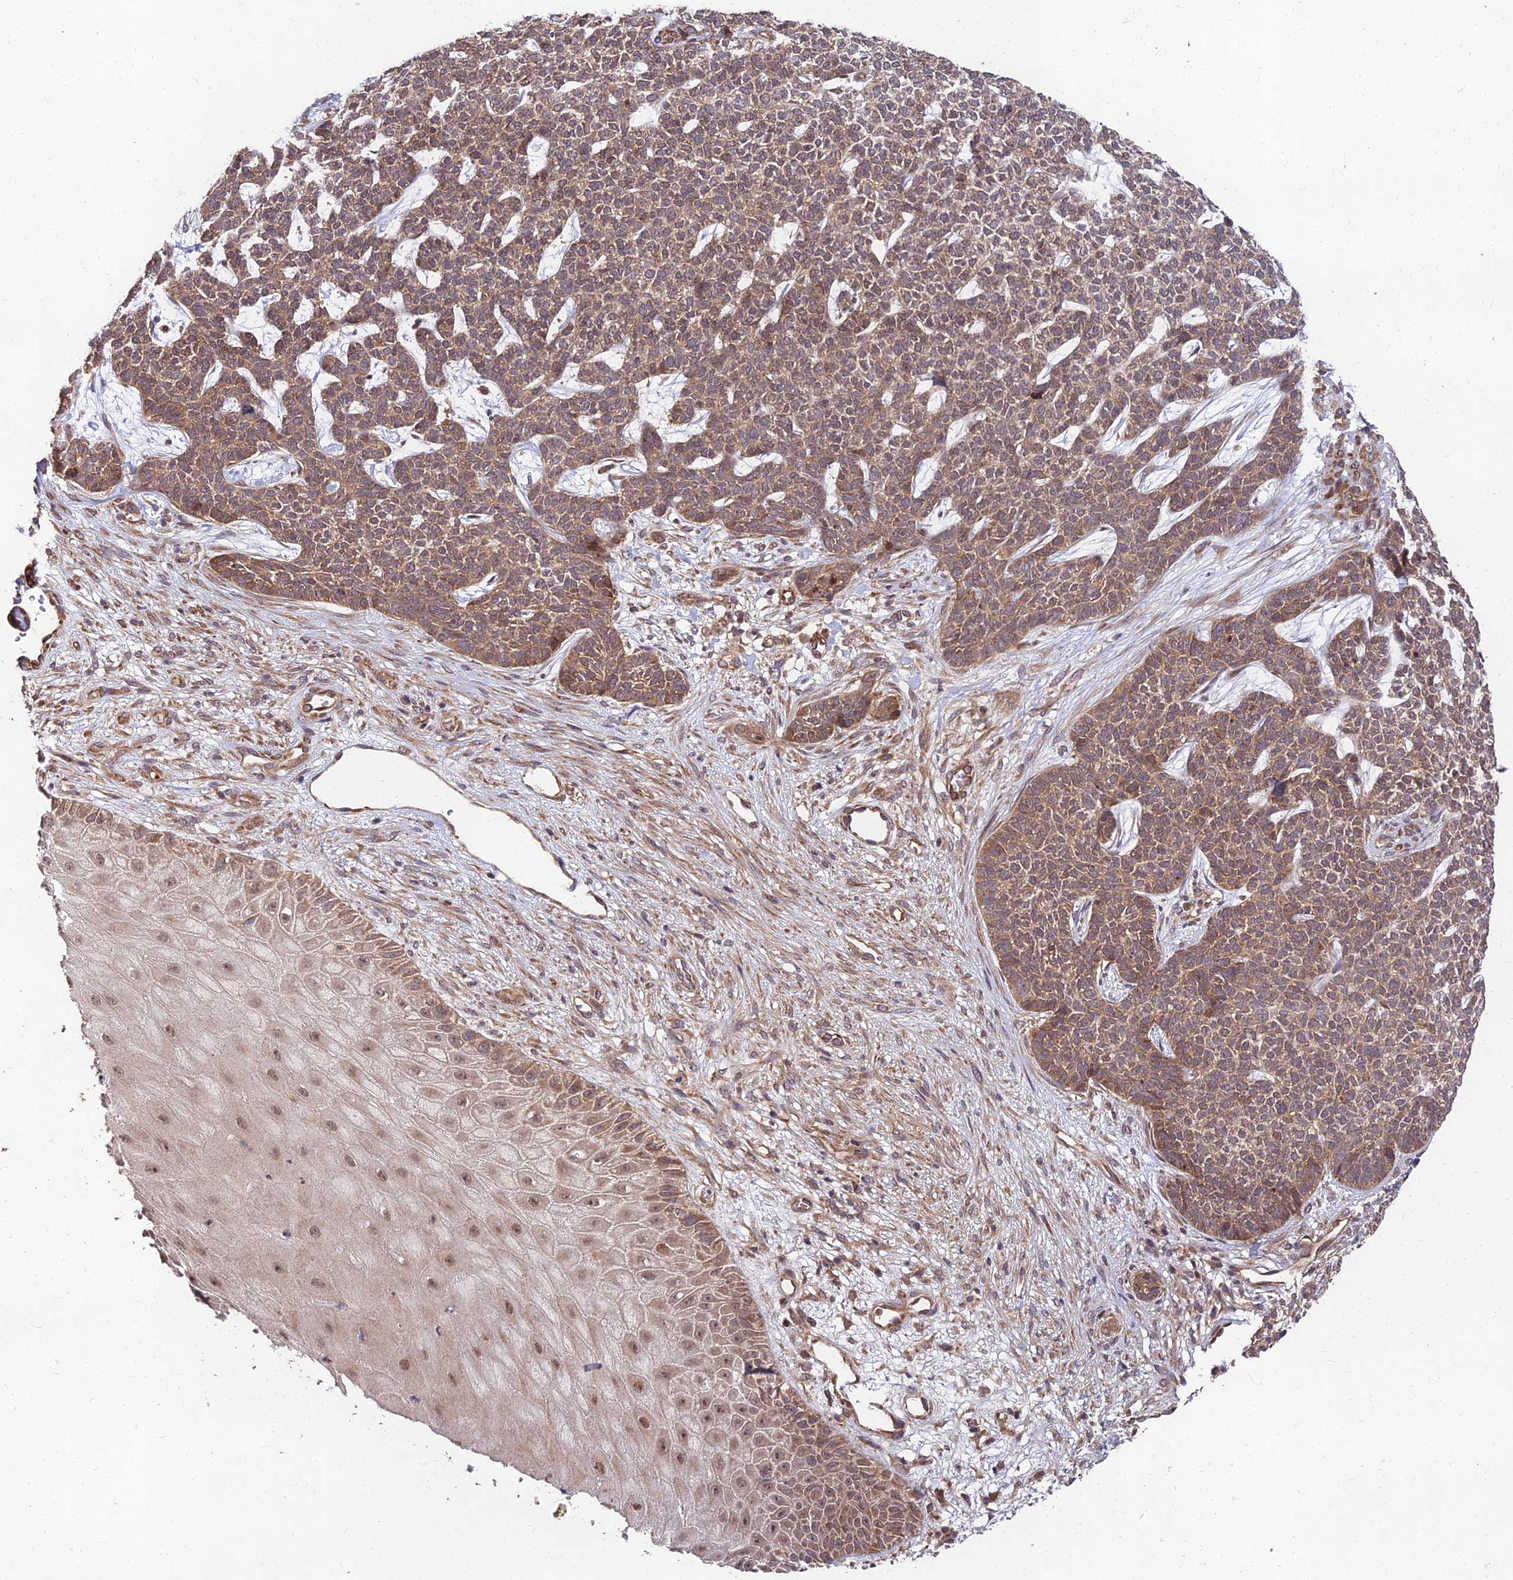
{"staining": {"intensity": "moderate", "quantity": ">75%", "location": "cytoplasmic/membranous,nuclear"}, "tissue": "skin cancer", "cell_type": "Tumor cells", "image_type": "cancer", "snomed": [{"axis": "morphology", "description": "Basal cell carcinoma"}, {"axis": "topography", "description": "Skin"}], "caption": "Moderate cytoplasmic/membranous and nuclear protein expression is seen in approximately >75% of tumor cells in skin cancer. The staining is performed using DAB brown chromogen to label protein expression. The nuclei are counter-stained blue using hematoxylin.", "gene": "MKKS", "patient": {"sex": "female", "age": 84}}